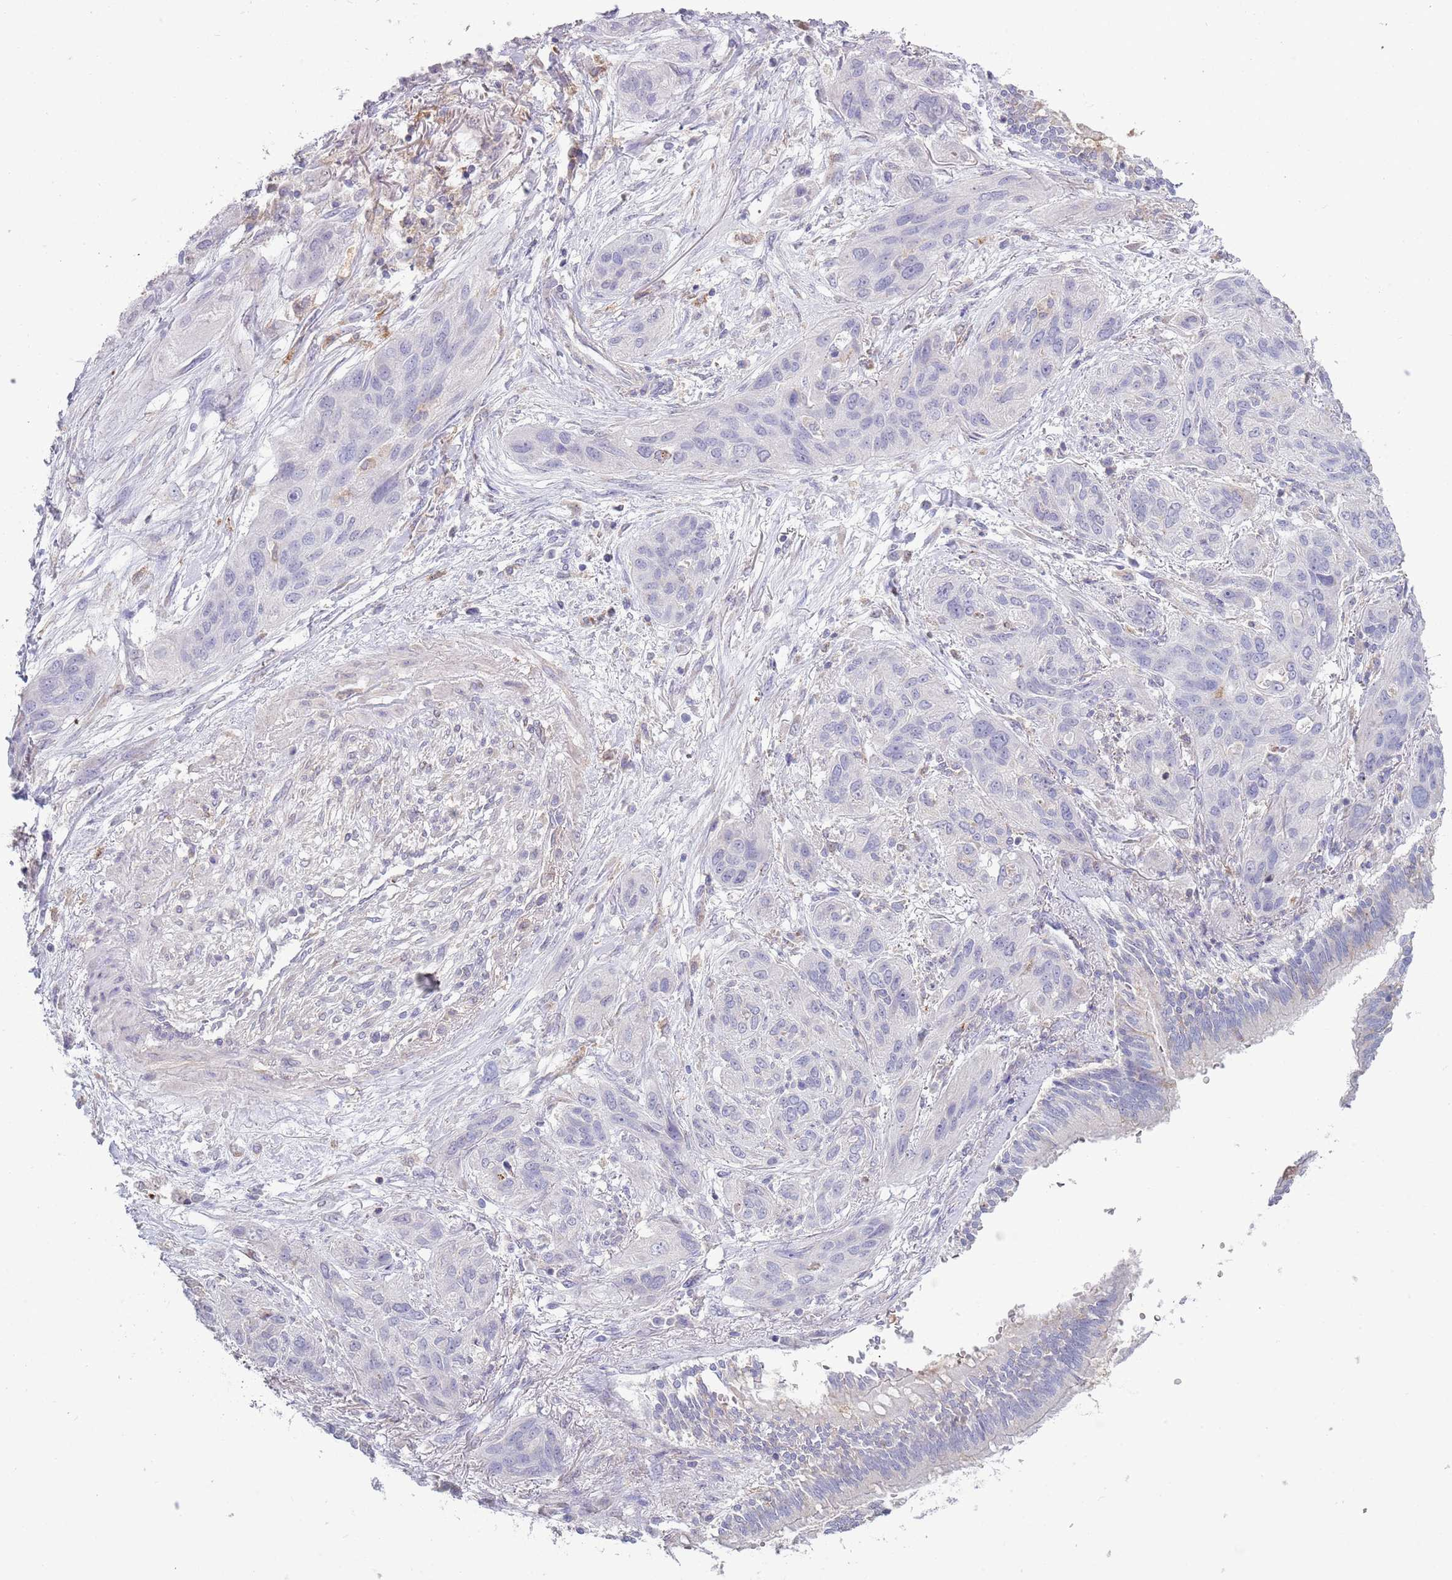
{"staining": {"intensity": "negative", "quantity": "none", "location": "none"}, "tissue": "lung cancer", "cell_type": "Tumor cells", "image_type": "cancer", "snomed": [{"axis": "morphology", "description": "Squamous cell carcinoma, NOS"}, {"axis": "topography", "description": "Lung"}], "caption": "Protein analysis of squamous cell carcinoma (lung) displays no significant positivity in tumor cells. (Stains: DAB IHC with hematoxylin counter stain, Microscopy: brightfield microscopy at high magnification).", "gene": "ACSBG1", "patient": {"sex": "female", "age": 70}}